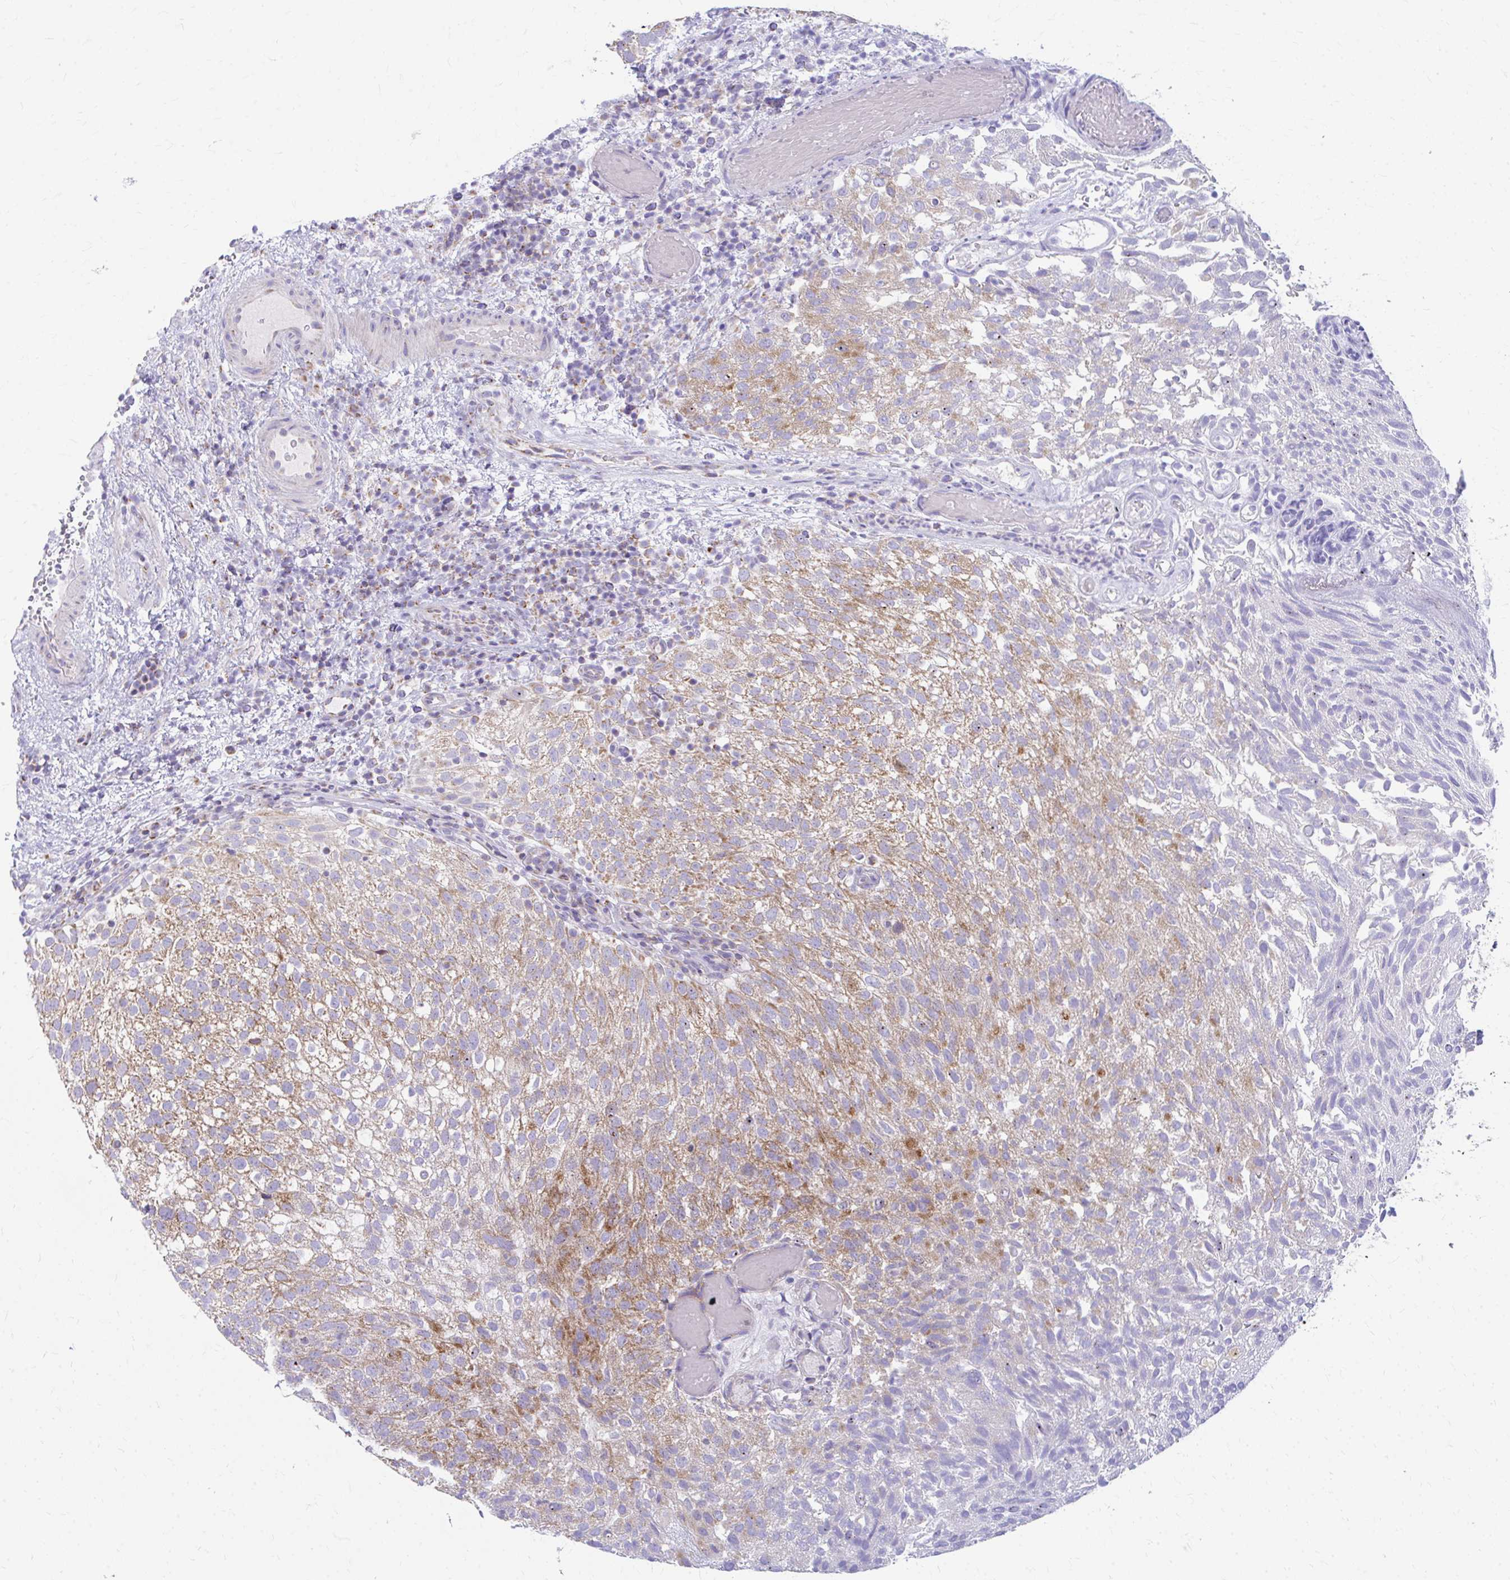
{"staining": {"intensity": "moderate", "quantity": ">75%", "location": "cytoplasmic/membranous"}, "tissue": "urothelial cancer", "cell_type": "Tumor cells", "image_type": "cancer", "snomed": [{"axis": "morphology", "description": "Urothelial carcinoma, Low grade"}, {"axis": "topography", "description": "Urinary bladder"}], "caption": "About >75% of tumor cells in human urothelial cancer exhibit moderate cytoplasmic/membranous protein staining as visualized by brown immunohistochemical staining.", "gene": "MRPL19", "patient": {"sex": "male", "age": 78}}